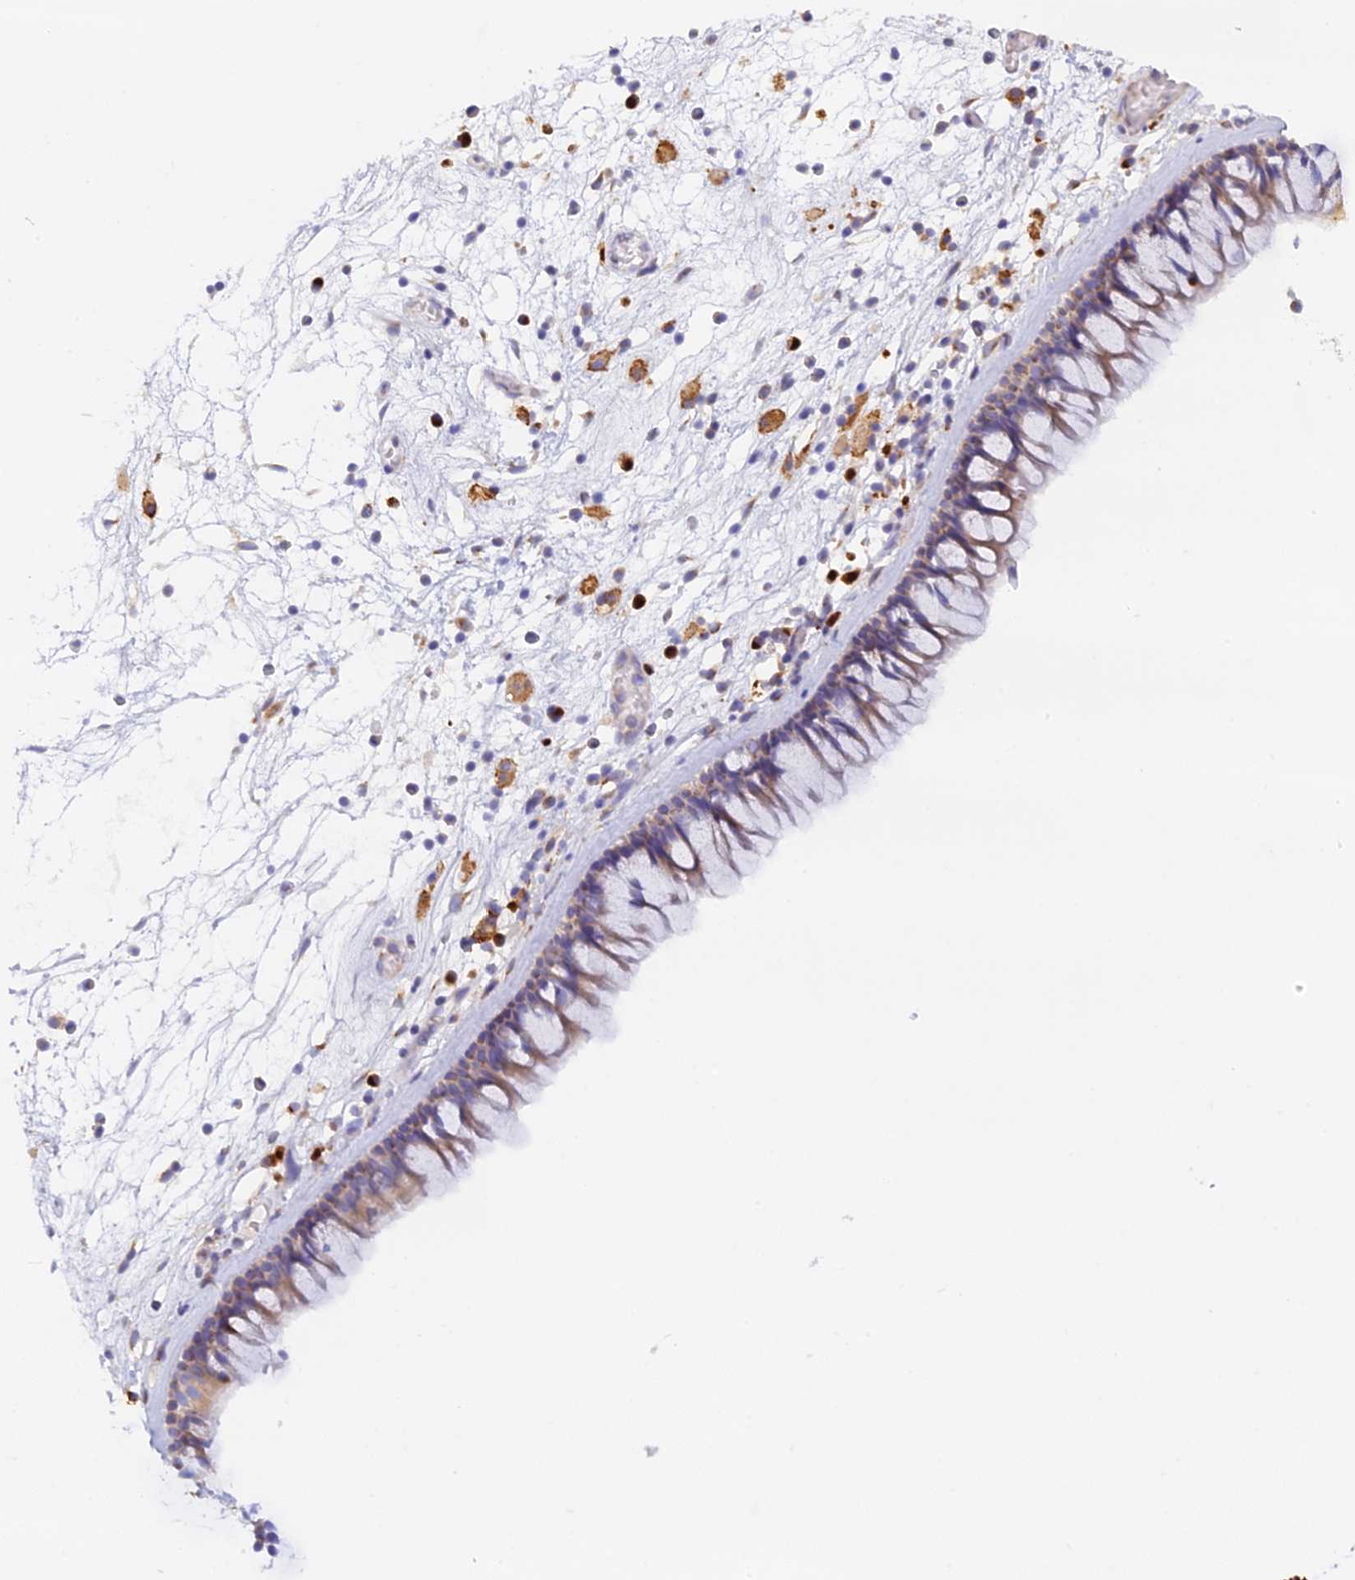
{"staining": {"intensity": "moderate", "quantity": ">75%", "location": "cytoplasmic/membranous"}, "tissue": "nasopharynx", "cell_type": "Respiratory epithelial cells", "image_type": "normal", "snomed": [{"axis": "morphology", "description": "Normal tissue, NOS"}, {"axis": "morphology", "description": "Inflammation, NOS"}, {"axis": "morphology", "description": "Malignant melanoma, Metastatic site"}, {"axis": "topography", "description": "Nasopharynx"}], "caption": "About >75% of respiratory epithelial cells in unremarkable human nasopharynx display moderate cytoplasmic/membranous protein expression as visualized by brown immunohistochemical staining.", "gene": "SNX17", "patient": {"sex": "male", "age": 70}}